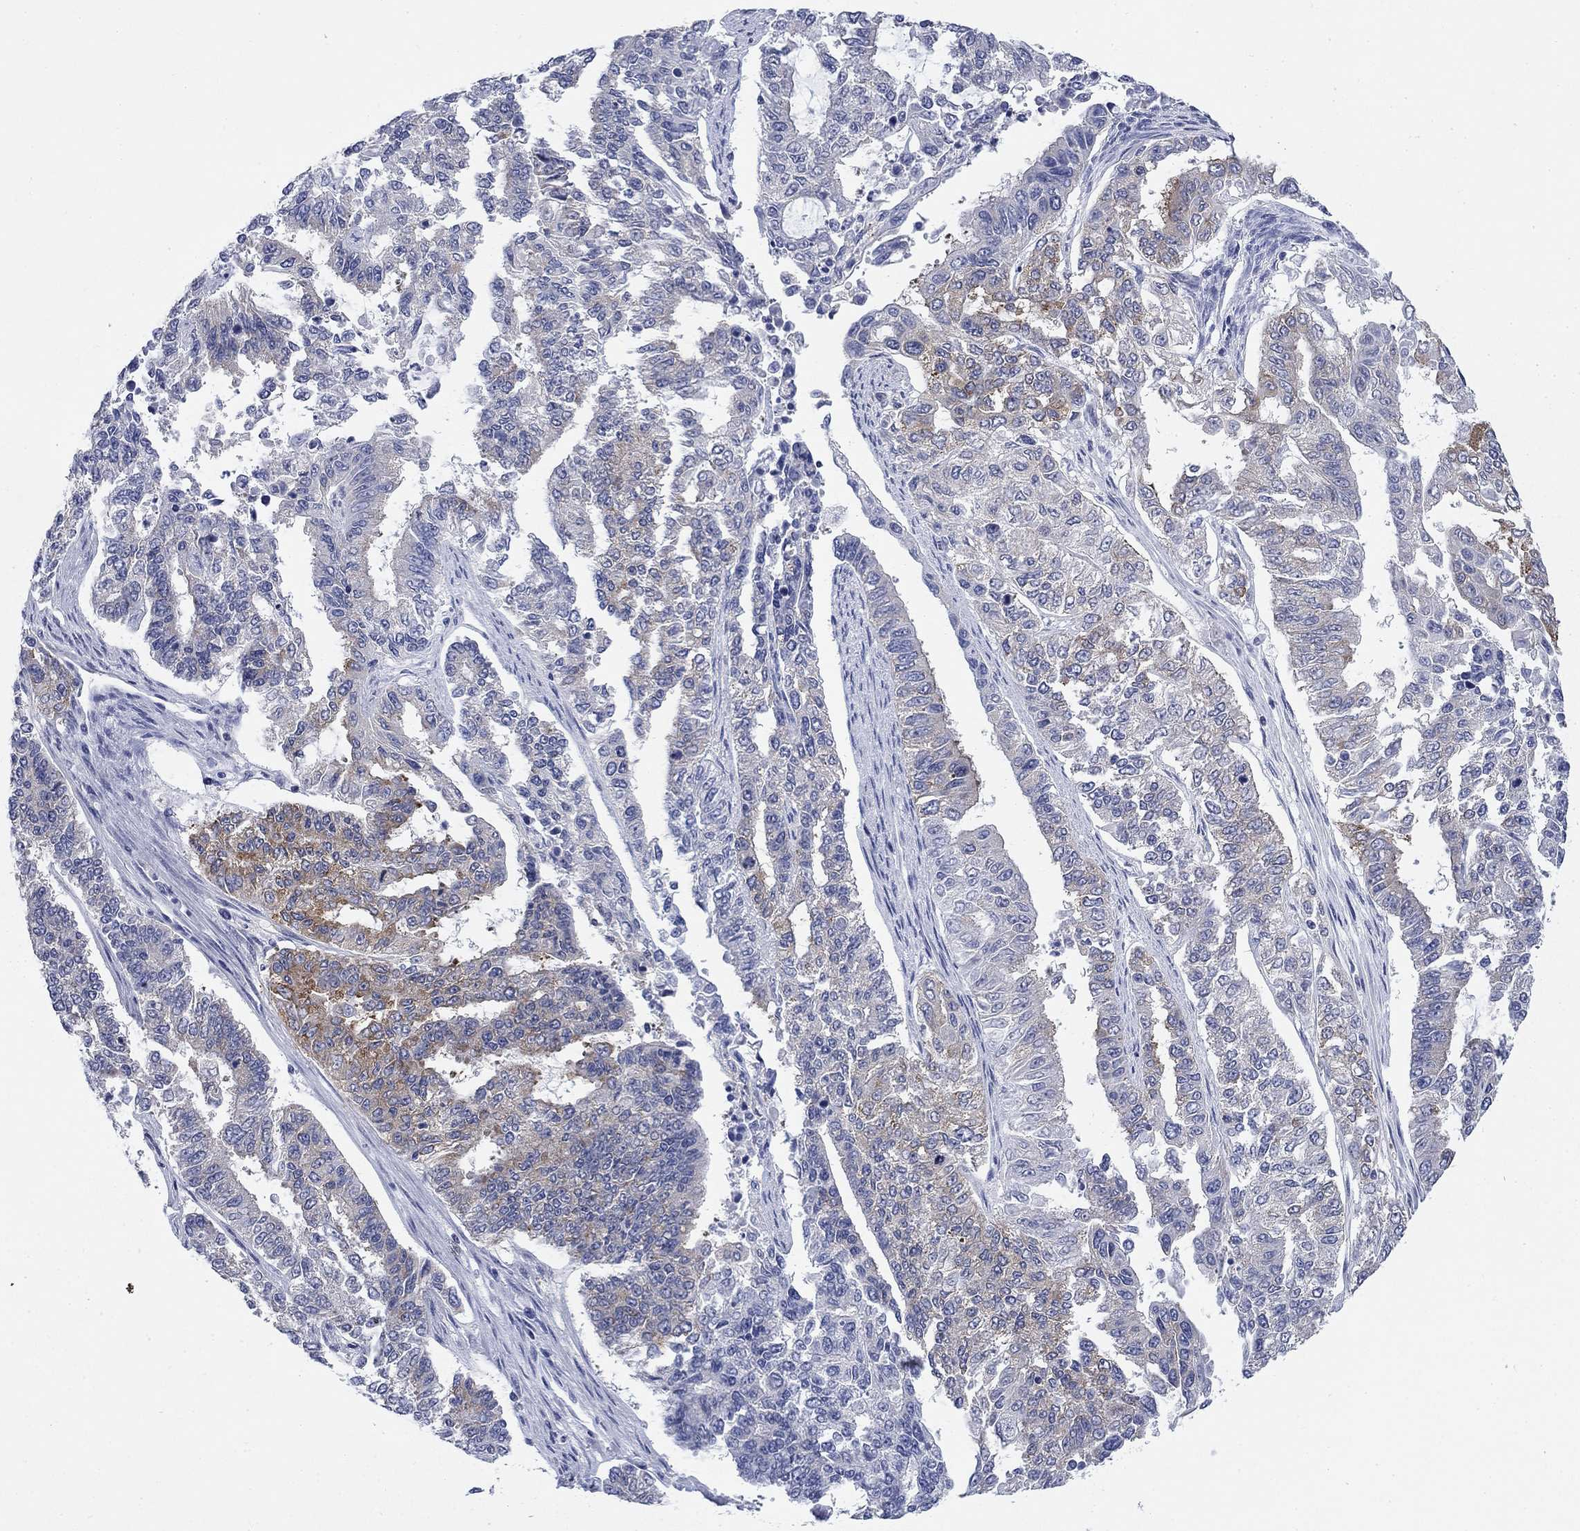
{"staining": {"intensity": "moderate", "quantity": "<25%", "location": "cytoplasmic/membranous"}, "tissue": "endometrial cancer", "cell_type": "Tumor cells", "image_type": "cancer", "snomed": [{"axis": "morphology", "description": "Adenocarcinoma, NOS"}, {"axis": "topography", "description": "Uterus"}], "caption": "The immunohistochemical stain labels moderate cytoplasmic/membranous staining in tumor cells of endometrial cancer tissue.", "gene": "IGF2BP3", "patient": {"sex": "female", "age": 59}}